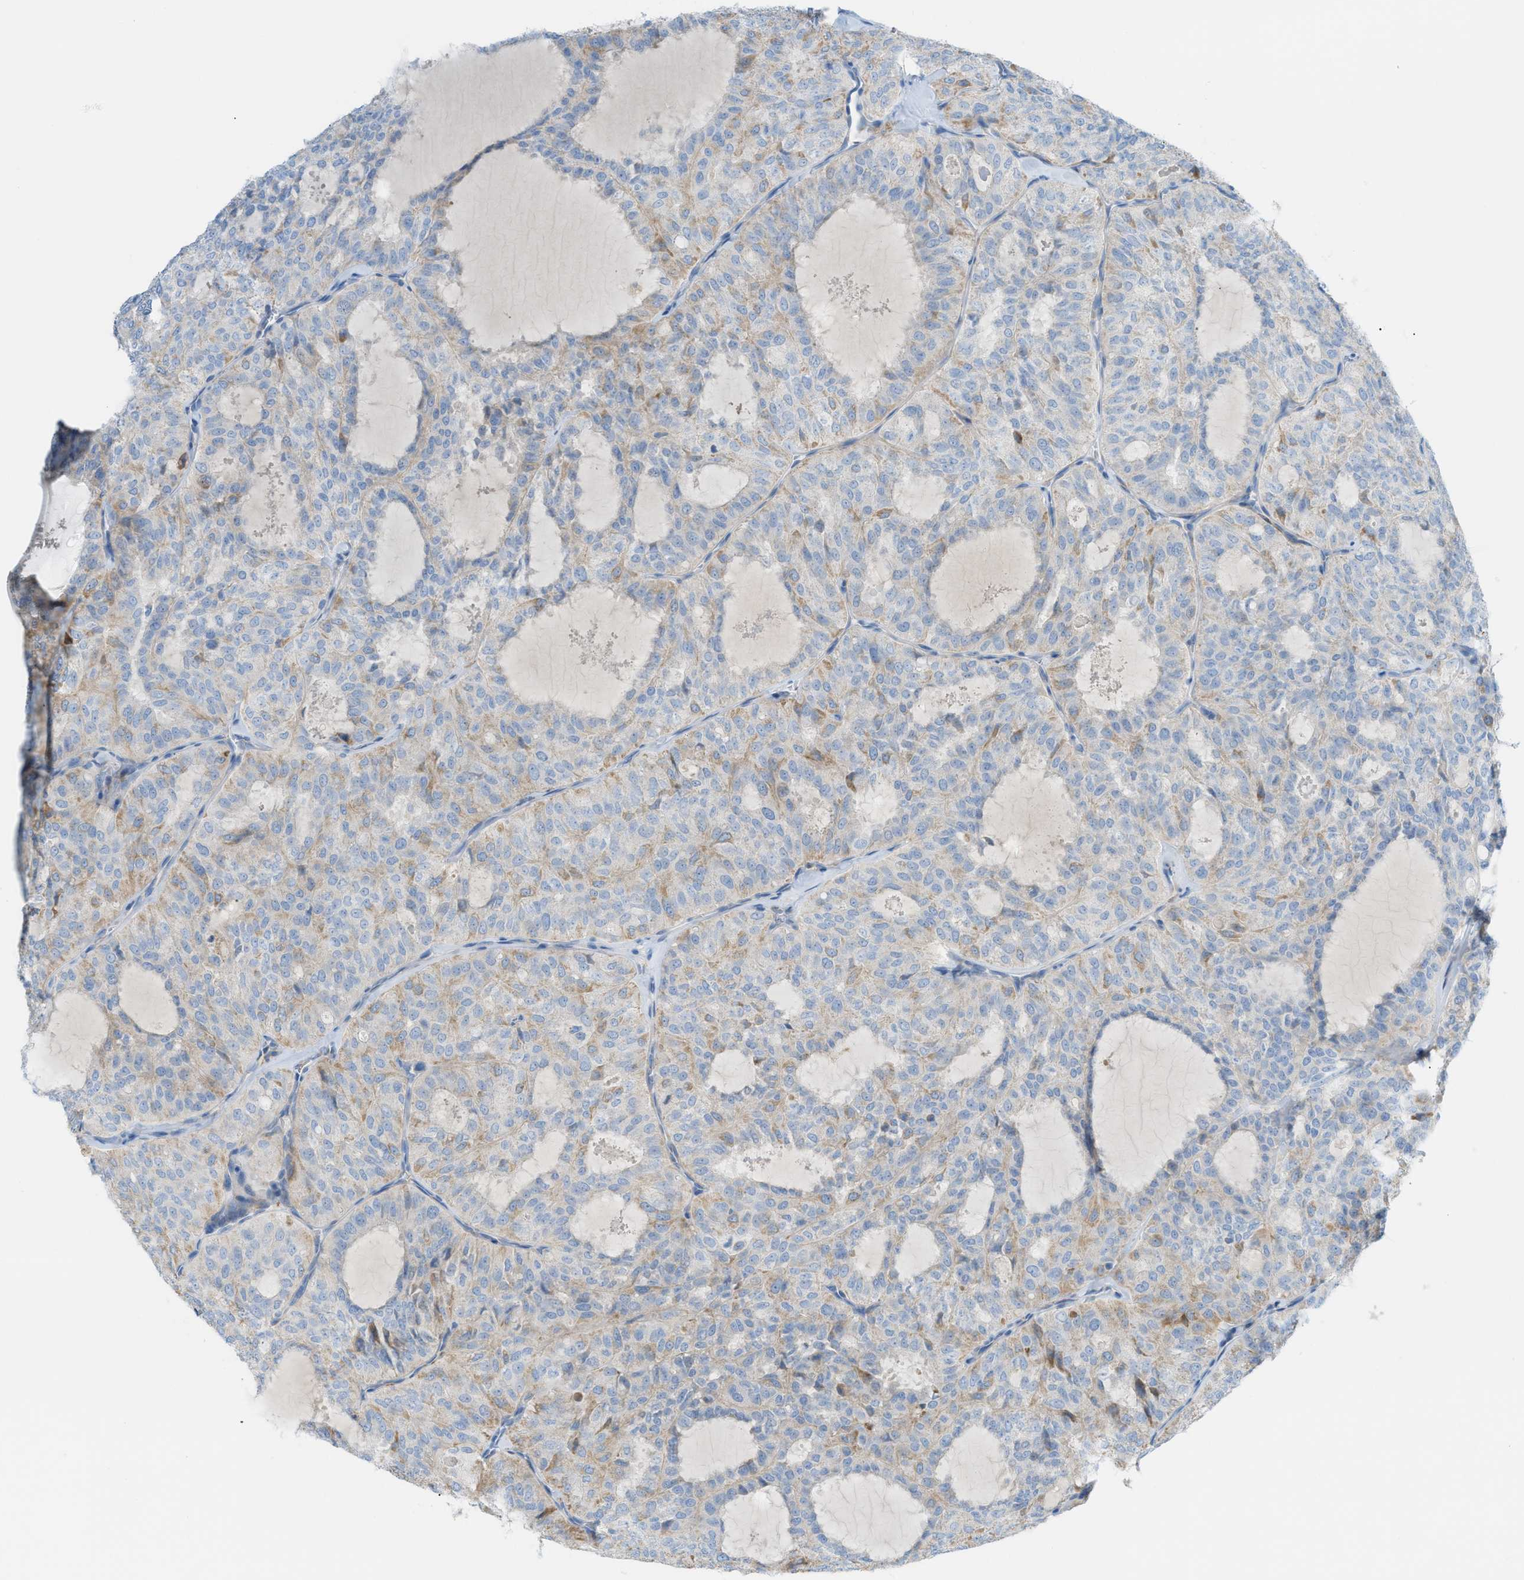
{"staining": {"intensity": "weak", "quantity": "25%-75%", "location": "cytoplasmic/membranous"}, "tissue": "thyroid cancer", "cell_type": "Tumor cells", "image_type": "cancer", "snomed": [{"axis": "morphology", "description": "Follicular adenoma carcinoma, NOS"}, {"axis": "topography", "description": "Thyroid gland"}], "caption": "Human thyroid follicular adenoma carcinoma stained for a protein (brown) exhibits weak cytoplasmic/membranous positive staining in about 25%-75% of tumor cells.", "gene": "MYH11", "patient": {"sex": "male", "age": 75}}